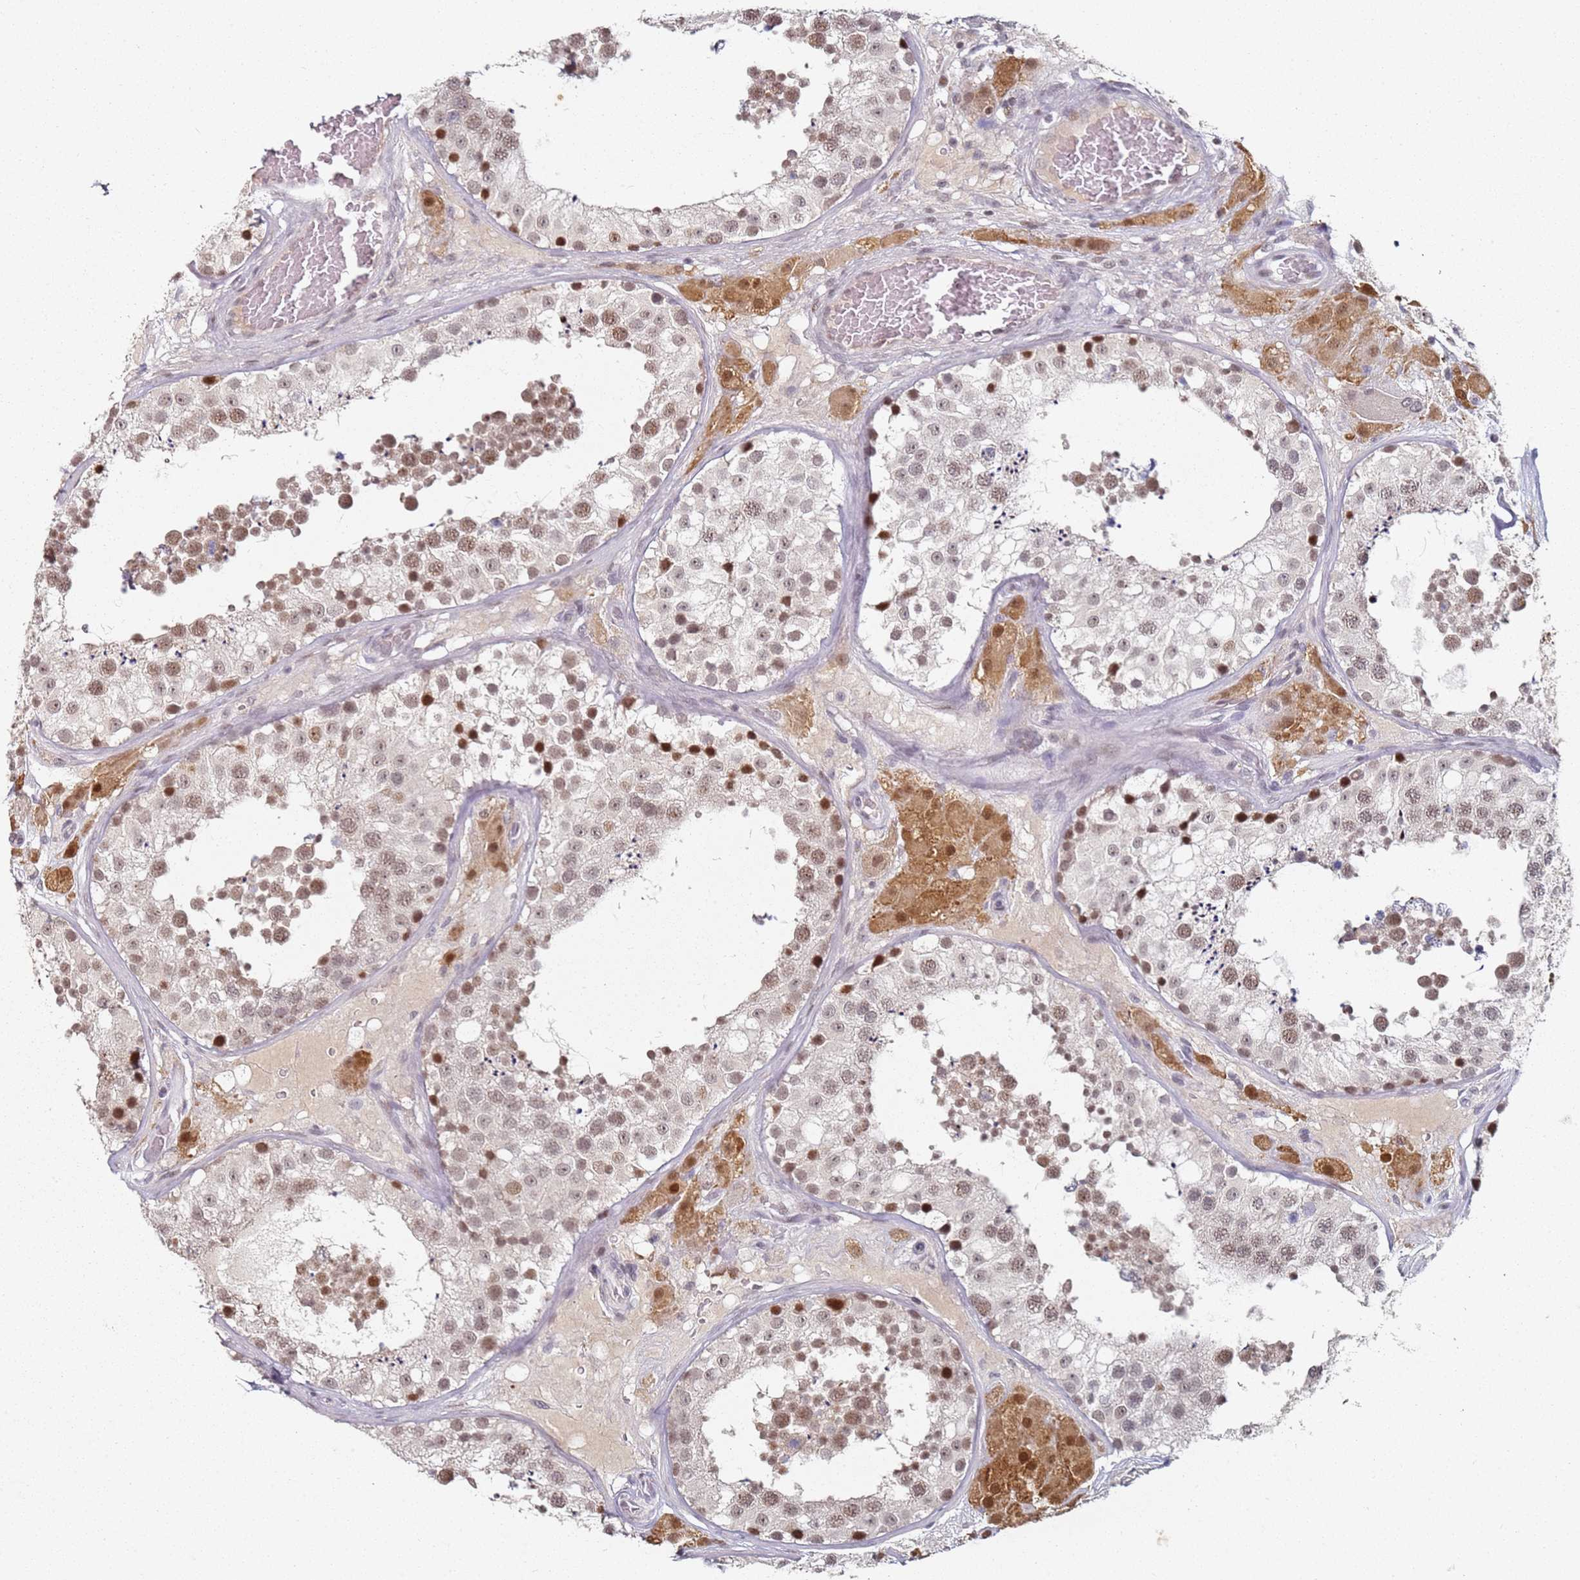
{"staining": {"intensity": "moderate", "quantity": ">75%", "location": "nuclear"}, "tissue": "testis", "cell_type": "Cells in seminiferous ducts", "image_type": "normal", "snomed": [{"axis": "morphology", "description": "Normal tissue, NOS"}, {"axis": "topography", "description": "Testis"}], "caption": "Immunohistochemical staining of benign human testis reveals moderate nuclear protein positivity in about >75% of cells in seminiferous ducts.", "gene": "ATF6B", "patient": {"sex": "male", "age": 26}}